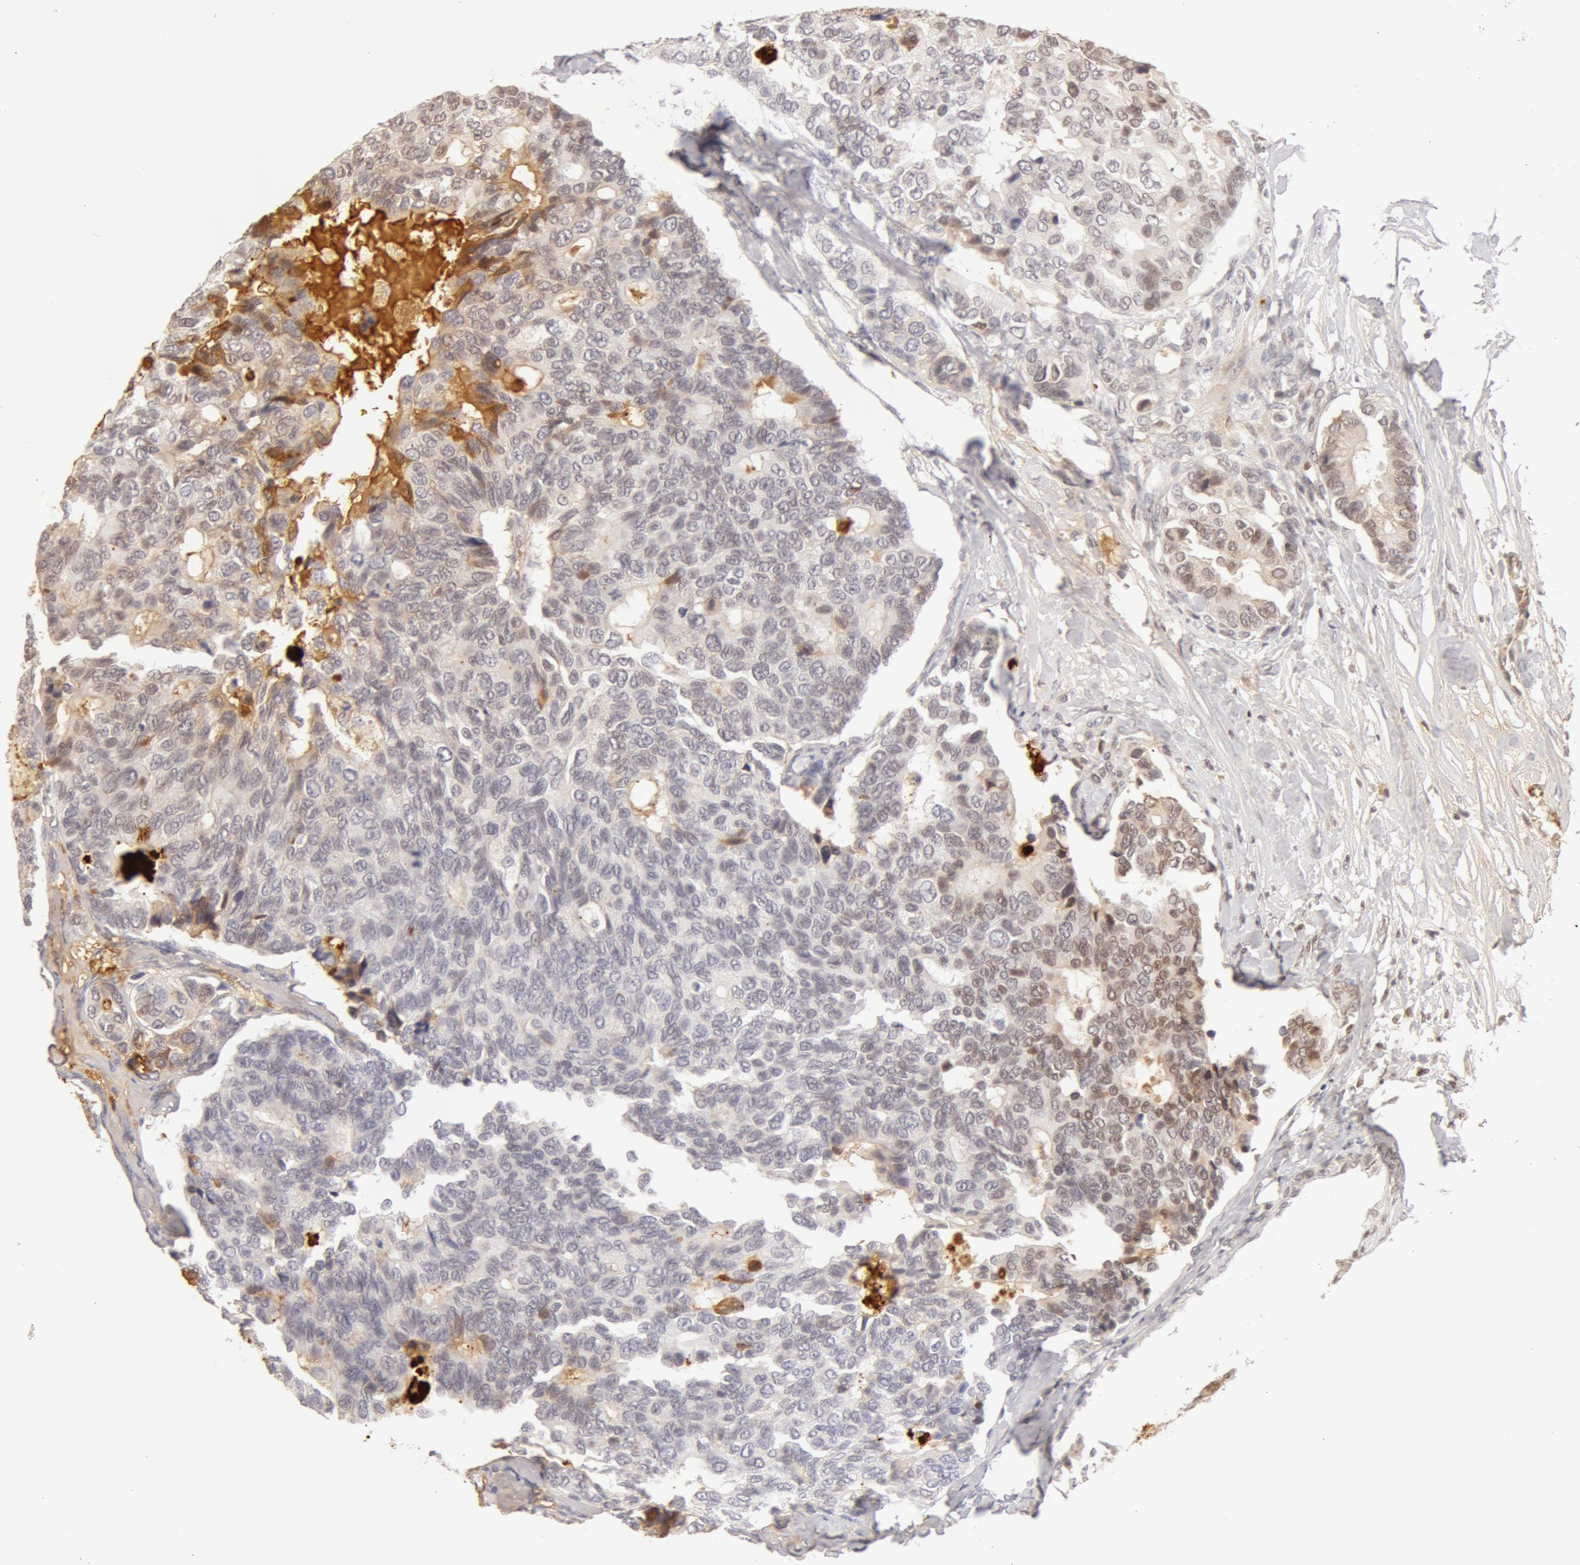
{"staining": {"intensity": "negative", "quantity": "none", "location": "none"}, "tissue": "breast cancer", "cell_type": "Tumor cells", "image_type": "cancer", "snomed": [{"axis": "morphology", "description": "Duct carcinoma"}, {"axis": "topography", "description": "Breast"}], "caption": "Immunohistochemistry of human breast cancer exhibits no expression in tumor cells.", "gene": "AHSG", "patient": {"sex": "female", "age": 69}}